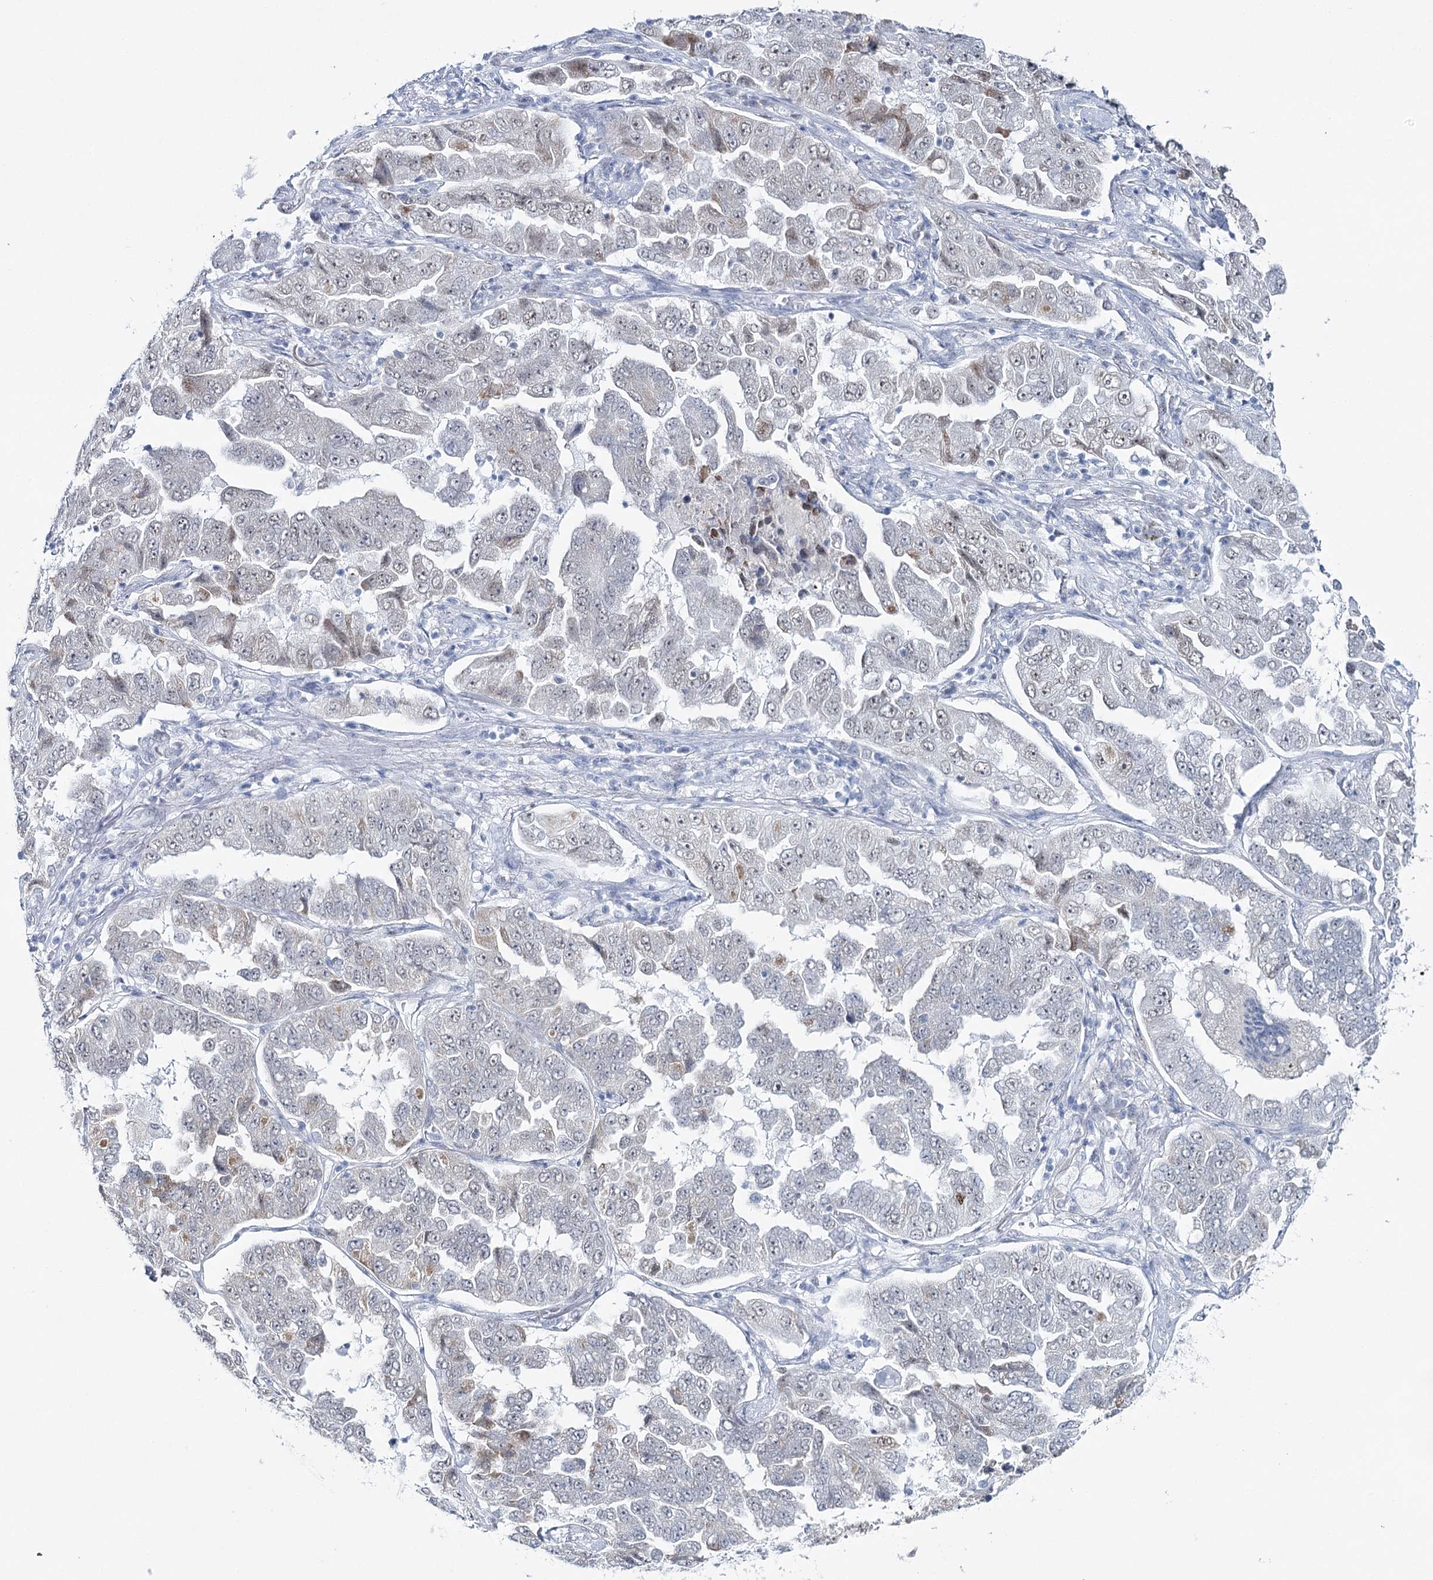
{"staining": {"intensity": "weak", "quantity": "25%-75%", "location": "nuclear"}, "tissue": "lung cancer", "cell_type": "Tumor cells", "image_type": "cancer", "snomed": [{"axis": "morphology", "description": "Adenocarcinoma, NOS"}, {"axis": "topography", "description": "Lung"}], "caption": "Brown immunohistochemical staining in human adenocarcinoma (lung) demonstrates weak nuclear staining in about 25%-75% of tumor cells.", "gene": "ZC3H8", "patient": {"sex": "female", "age": 51}}